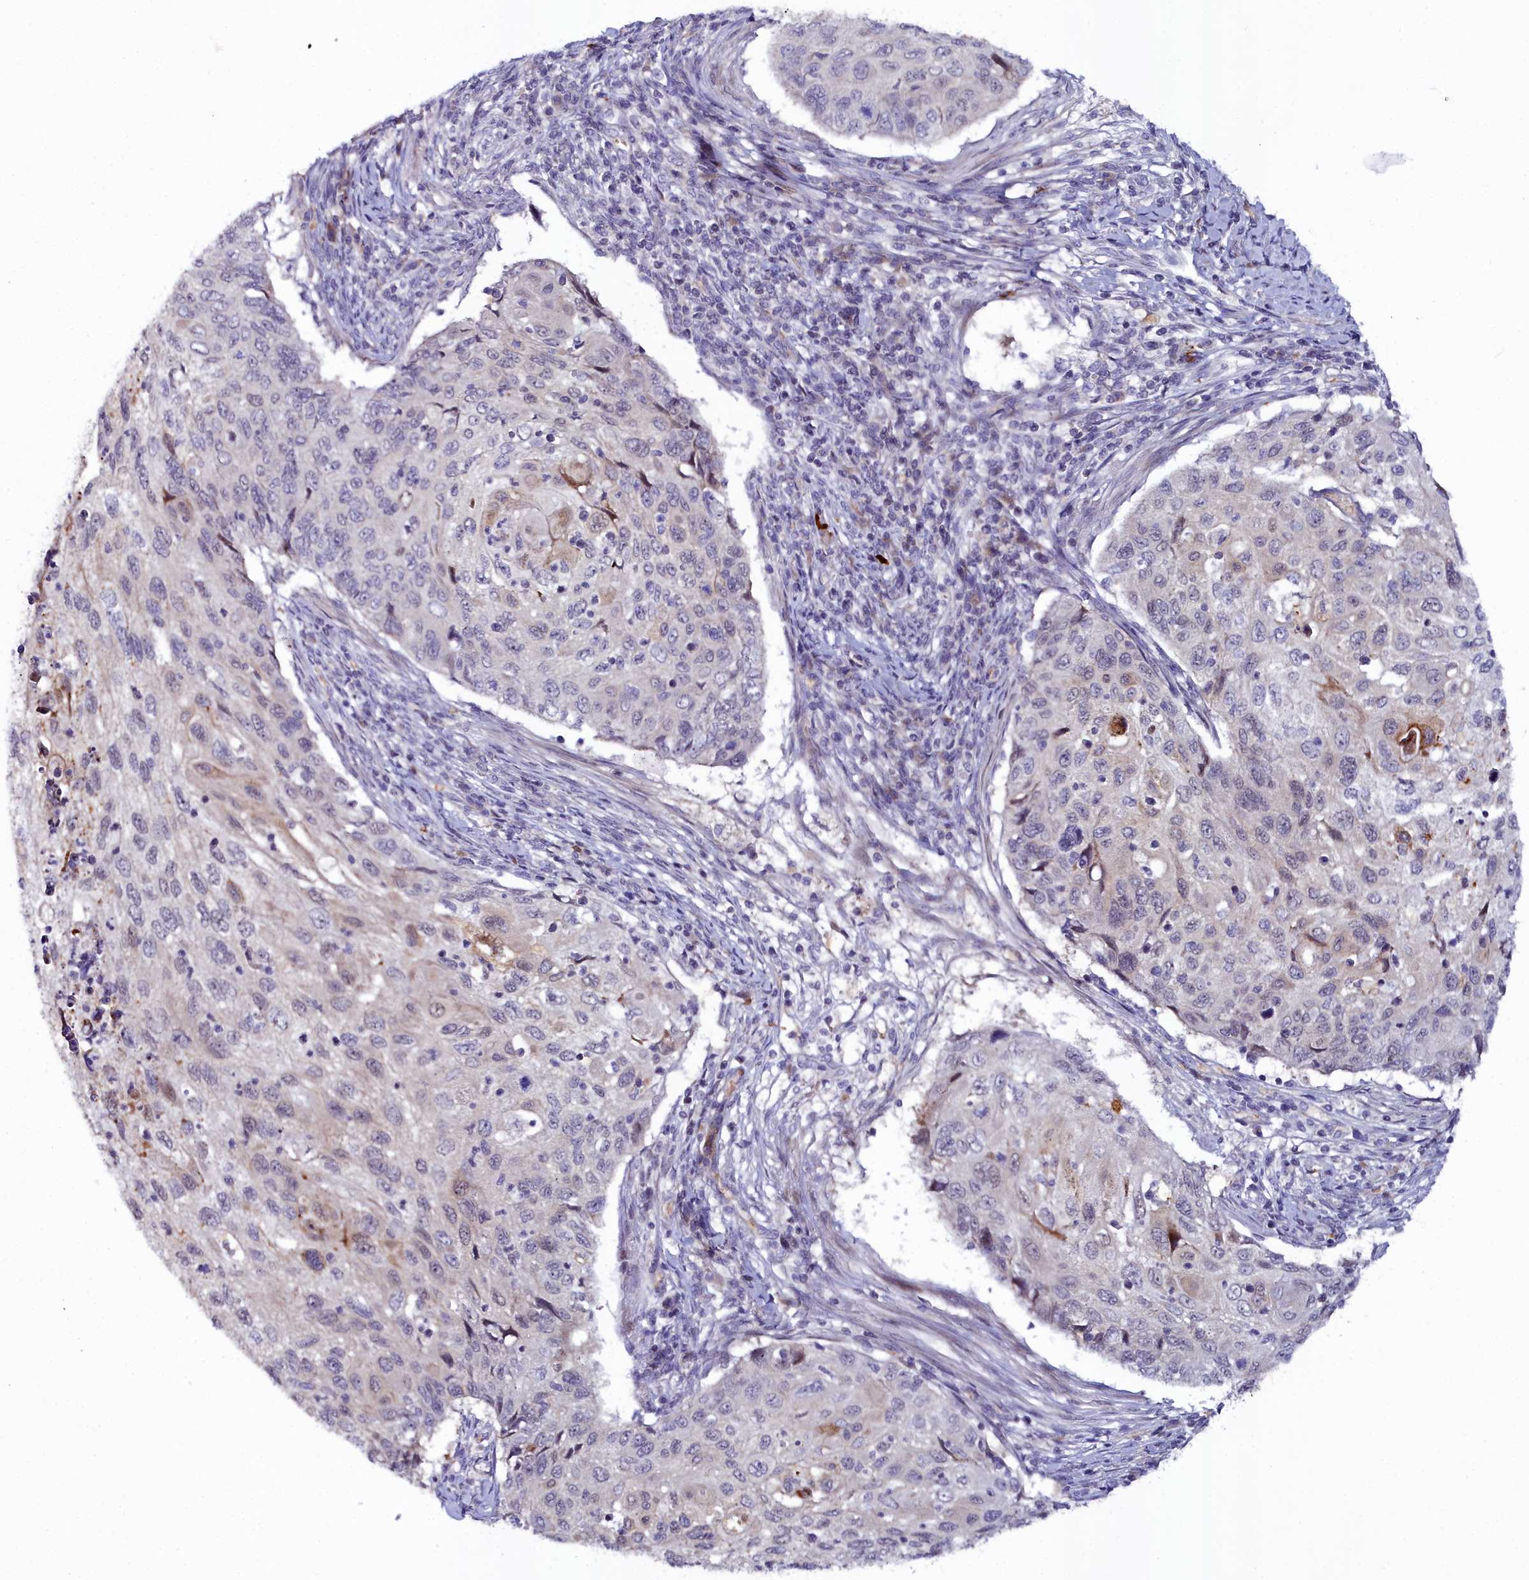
{"staining": {"intensity": "moderate", "quantity": "<25%", "location": "cytoplasmic/membranous"}, "tissue": "cervical cancer", "cell_type": "Tumor cells", "image_type": "cancer", "snomed": [{"axis": "morphology", "description": "Squamous cell carcinoma, NOS"}, {"axis": "topography", "description": "Cervix"}], "caption": "Immunohistochemical staining of cervical squamous cell carcinoma demonstrates moderate cytoplasmic/membranous protein positivity in approximately <25% of tumor cells.", "gene": "KCTD18", "patient": {"sex": "female", "age": 70}}